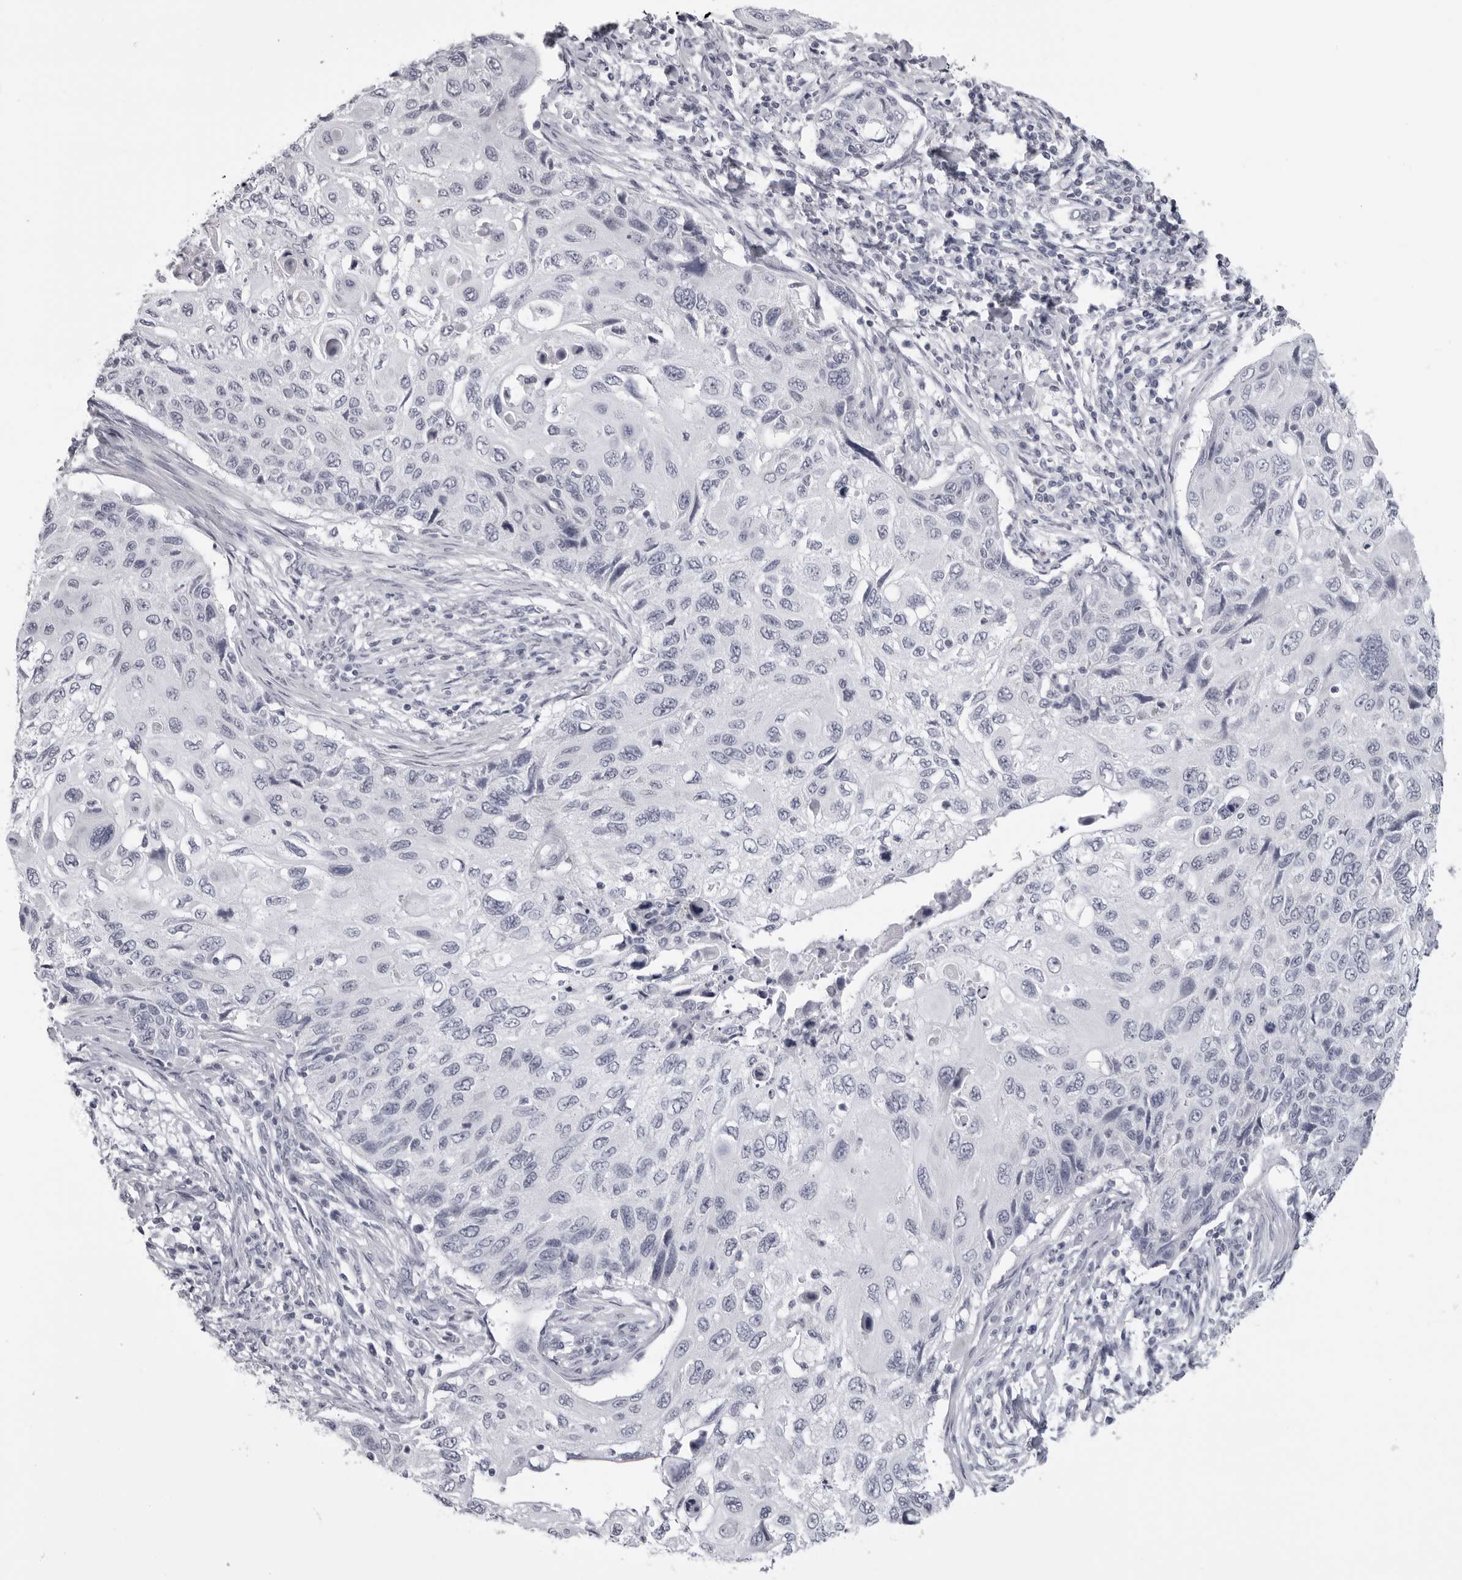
{"staining": {"intensity": "negative", "quantity": "none", "location": "none"}, "tissue": "cervical cancer", "cell_type": "Tumor cells", "image_type": "cancer", "snomed": [{"axis": "morphology", "description": "Squamous cell carcinoma, NOS"}, {"axis": "topography", "description": "Cervix"}], "caption": "Protein analysis of cervical squamous cell carcinoma shows no significant expression in tumor cells.", "gene": "DNALI1", "patient": {"sex": "female", "age": 70}}